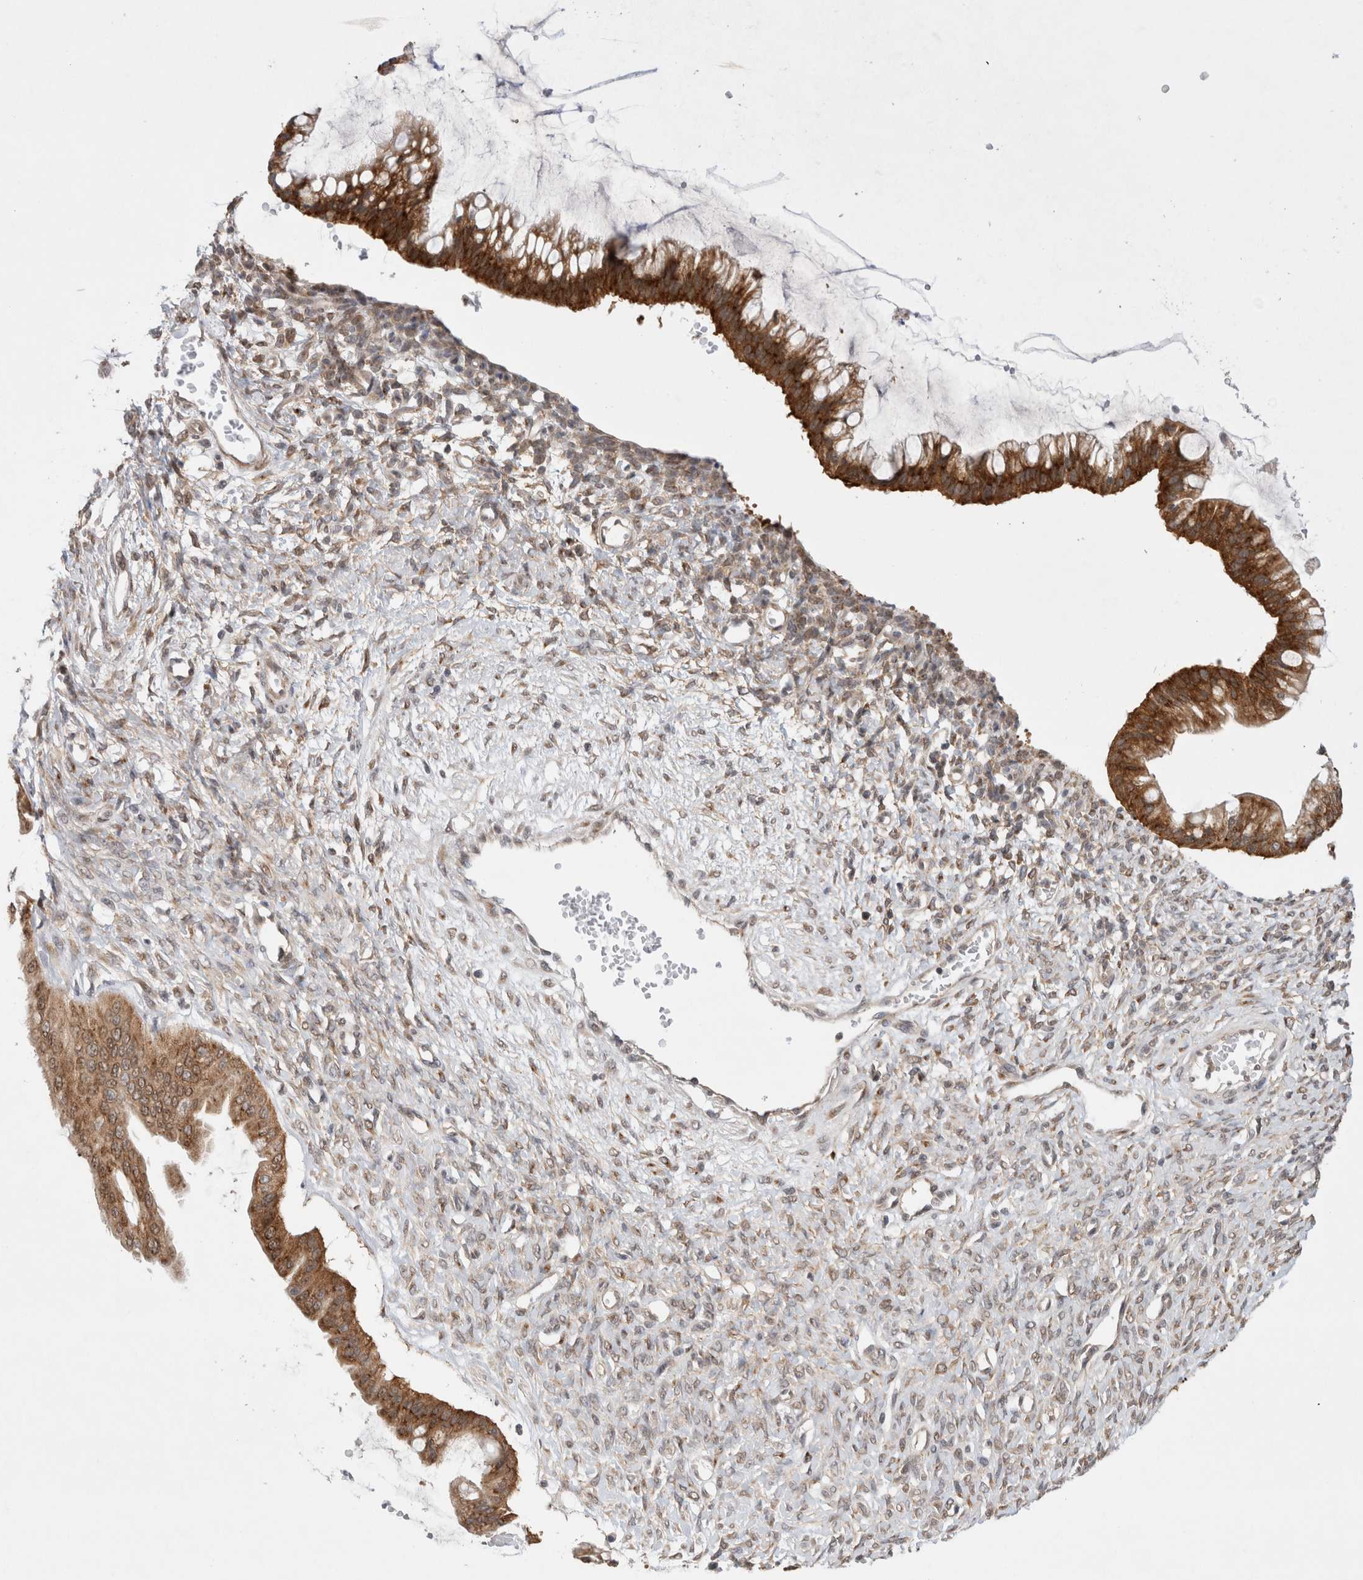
{"staining": {"intensity": "strong", "quantity": ">75%", "location": "cytoplasmic/membranous"}, "tissue": "ovarian cancer", "cell_type": "Tumor cells", "image_type": "cancer", "snomed": [{"axis": "morphology", "description": "Cystadenocarcinoma, mucinous, NOS"}, {"axis": "topography", "description": "Ovary"}], "caption": "The immunohistochemical stain labels strong cytoplasmic/membranous positivity in tumor cells of mucinous cystadenocarcinoma (ovarian) tissue. Nuclei are stained in blue.", "gene": "WIPF2", "patient": {"sex": "female", "age": 73}}